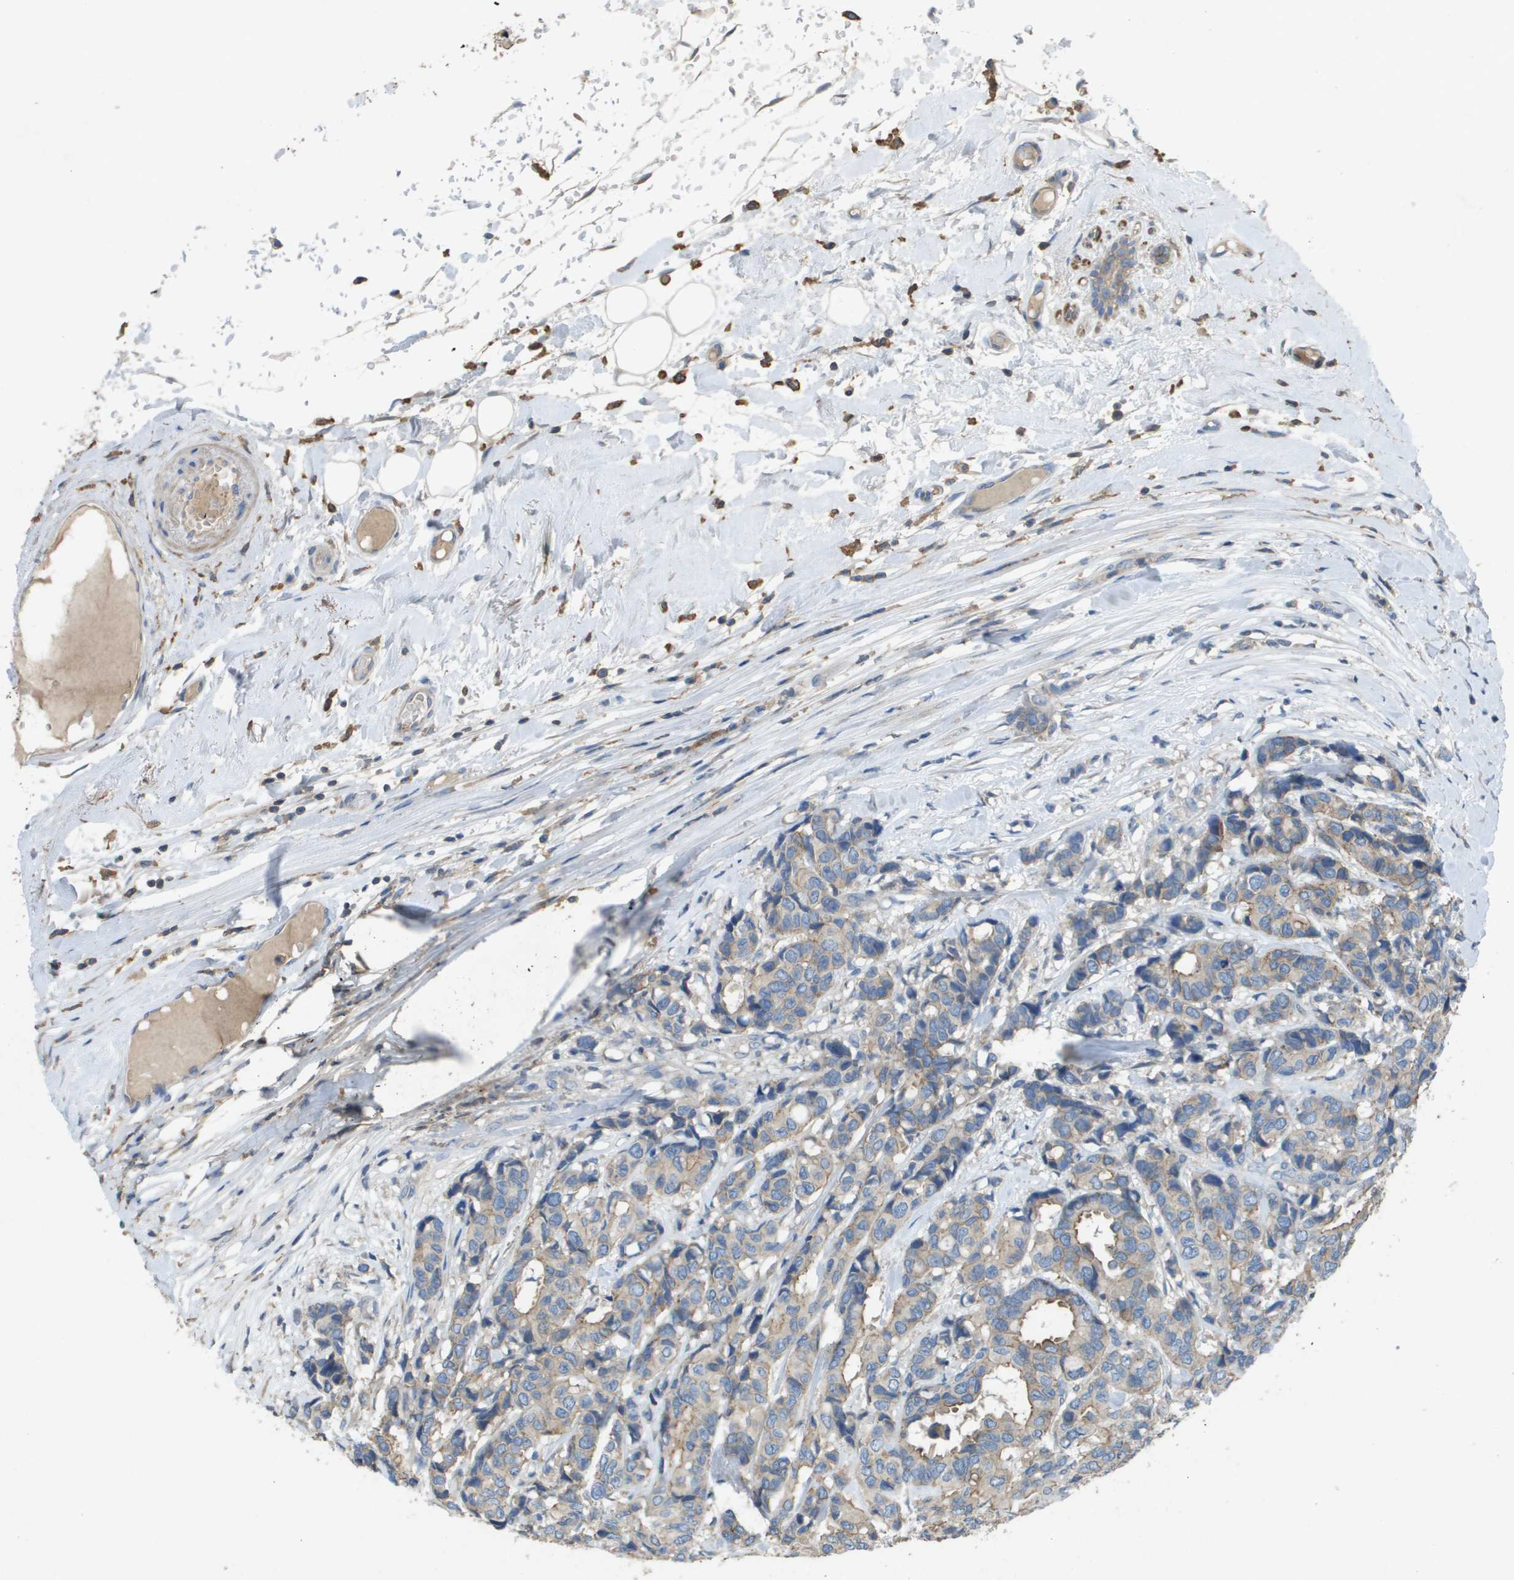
{"staining": {"intensity": "weak", "quantity": "<25%", "location": "cytoplasmic/membranous"}, "tissue": "breast cancer", "cell_type": "Tumor cells", "image_type": "cancer", "snomed": [{"axis": "morphology", "description": "Duct carcinoma"}, {"axis": "topography", "description": "Breast"}], "caption": "A high-resolution photomicrograph shows immunohistochemistry staining of breast cancer, which exhibits no significant staining in tumor cells.", "gene": "CLCA4", "patient": {"sex": "female", "age": 87}}